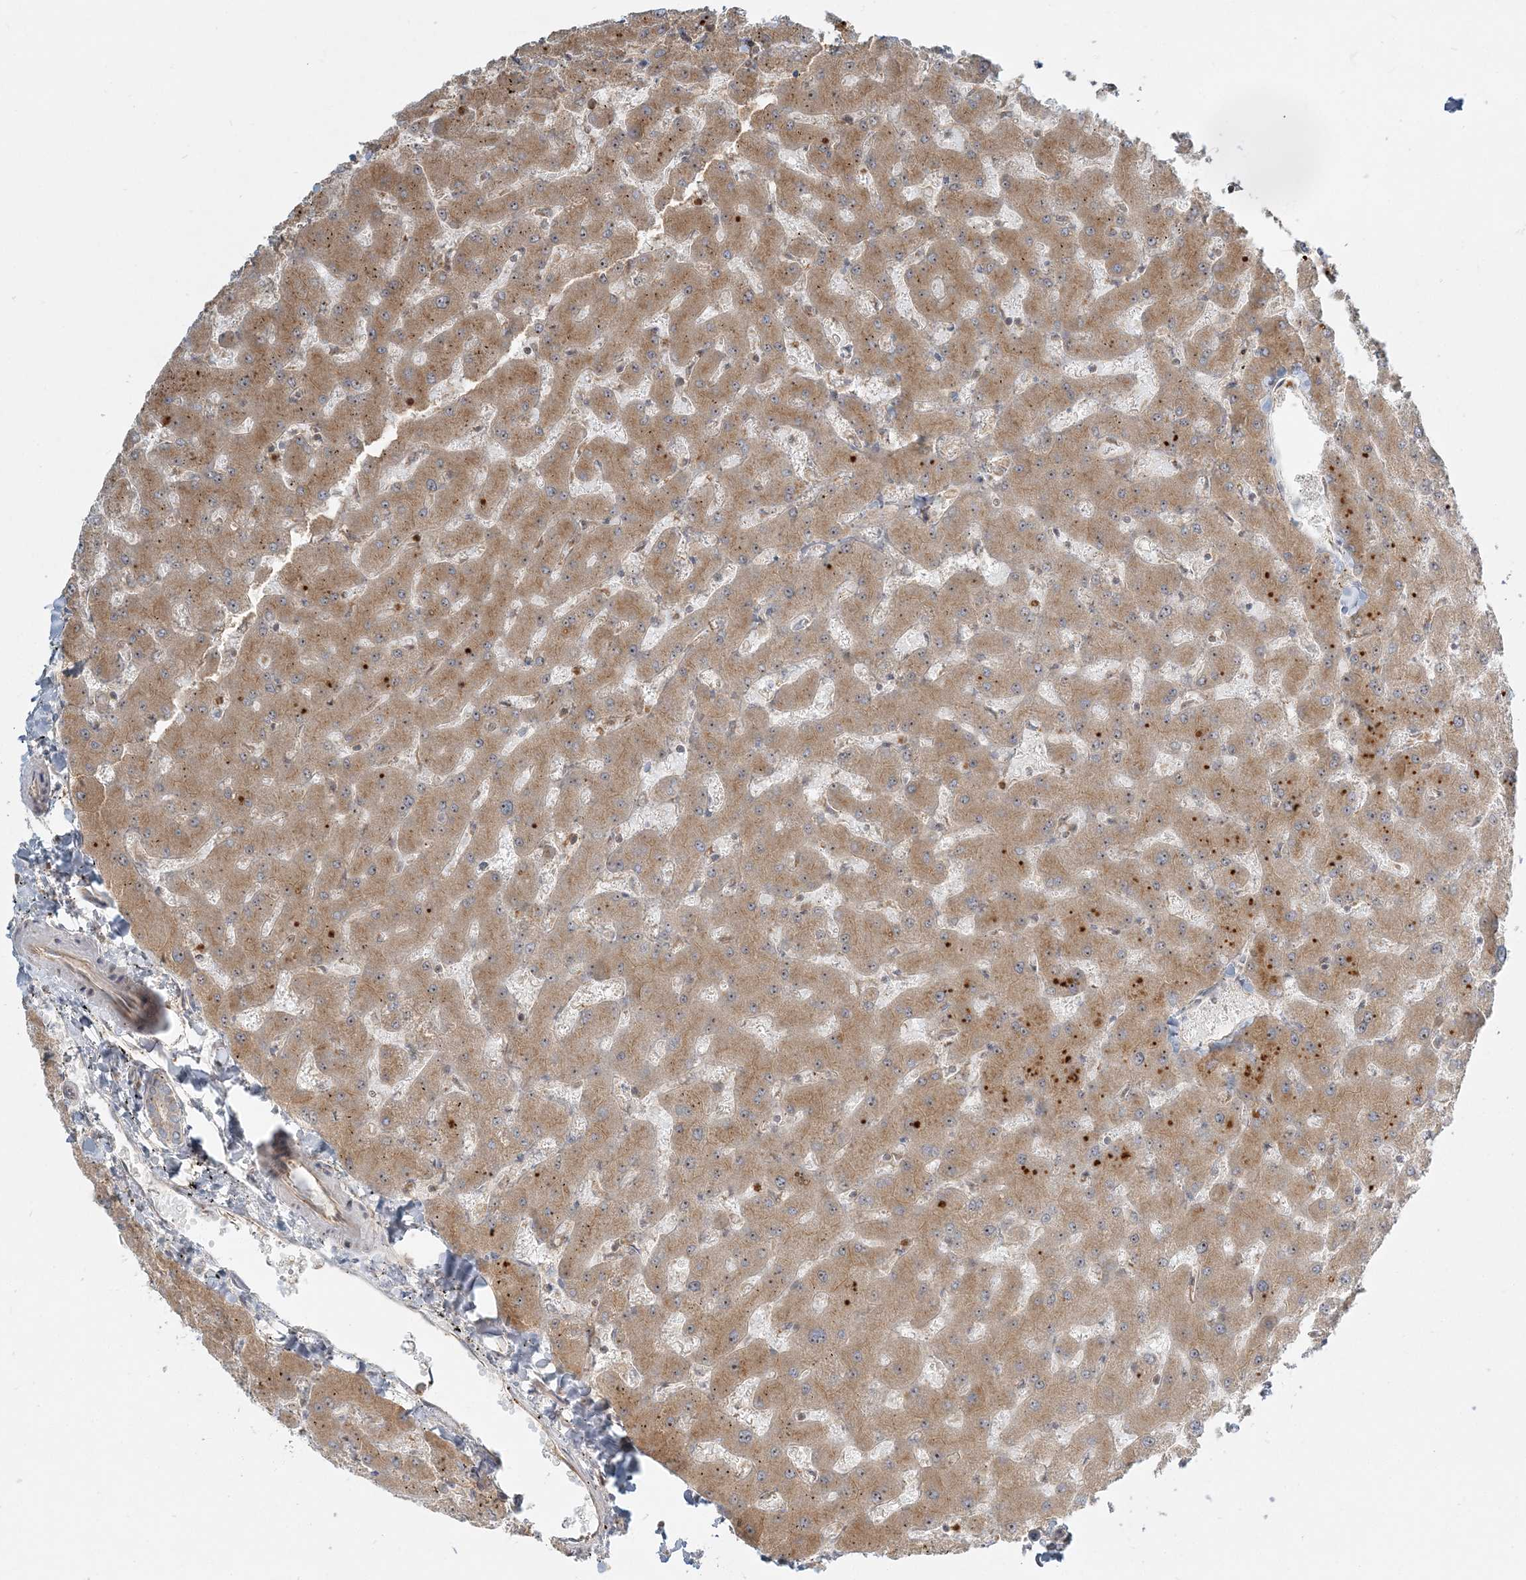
{"staining": {"intensity": "weak", "quantity": "25%-75%", "location": "cytoplasmic/membranous"}, "tissue": "liver", "cell_type": "Cholangiocytes", "image_type": "normal", "snomed": [{"axis": "morphology", "description": "Normal tissue, NOS"}, {"axis": "topography", "description": "Liver"}], "caption": "Protein expression analysis of unremarkable liver displays weak cytoplasmic/membranous staining in approximately 25%-75% of cholangiocytes.", "gene": "AP1AR", "patient": {"sex": "female", "age": 63}}